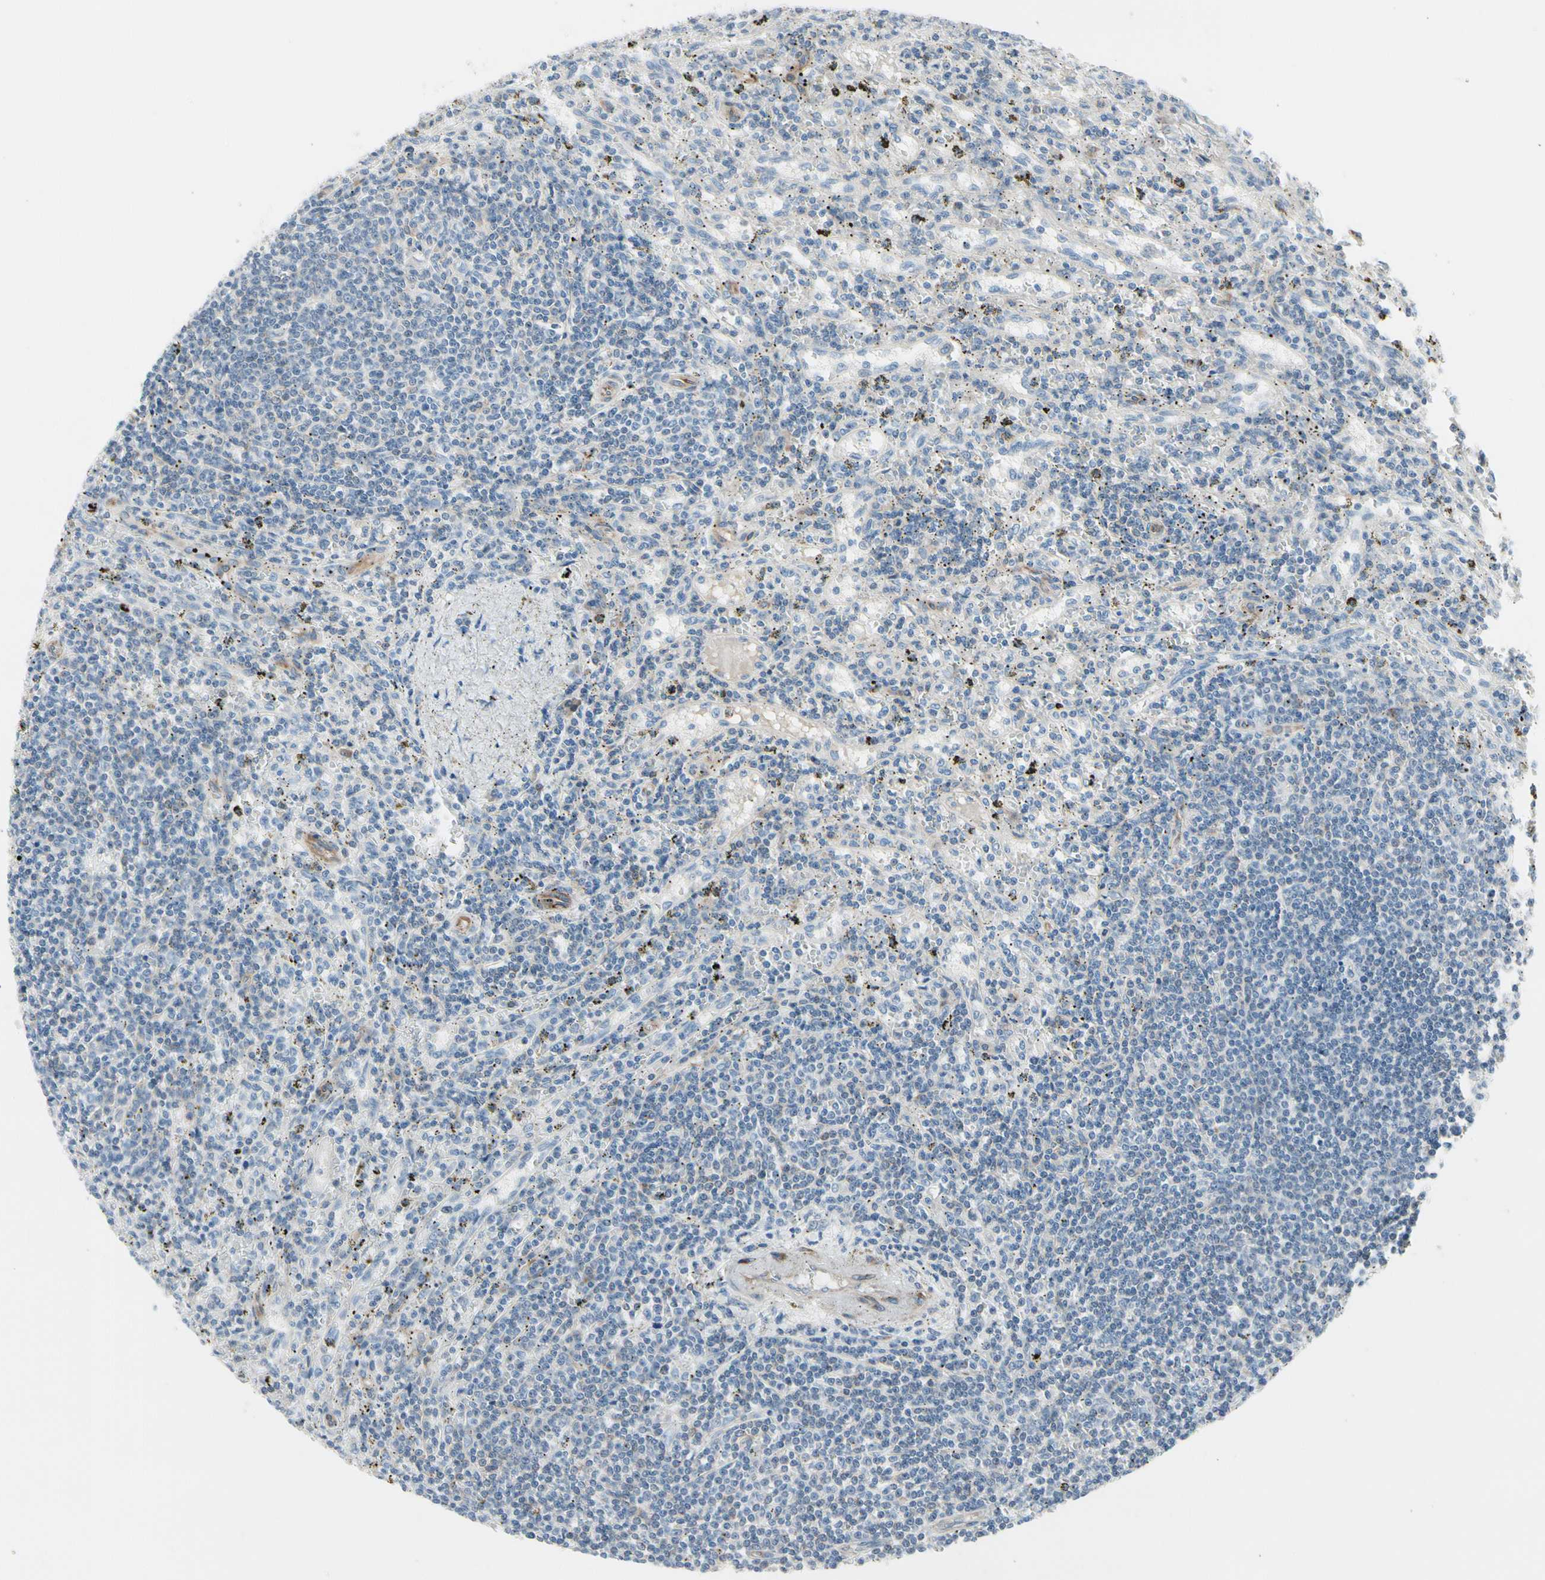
{"staining": {"intensity": "negative", "quantity": "none", "location": "none"}, "tissue": "lymphoma", "cell_type": "Tumor cells", "image_type": "cancer", "snomed": [{"axis": "morphology", "description": "Malignant lymphoma, non-Hodgkin's type, Low grade"}, {"axis": "topography", "description": "Spleen"}], "caption": "A high-resolution photomicrograph shows immunohistochemistry (IHC) staining of lymphoma, which displays no significant positivity in tumor cells. (DAB immunohistochemistry, high magnification).", "gene": "MAP2", "patient": {"sex": "male", "age": 76}}